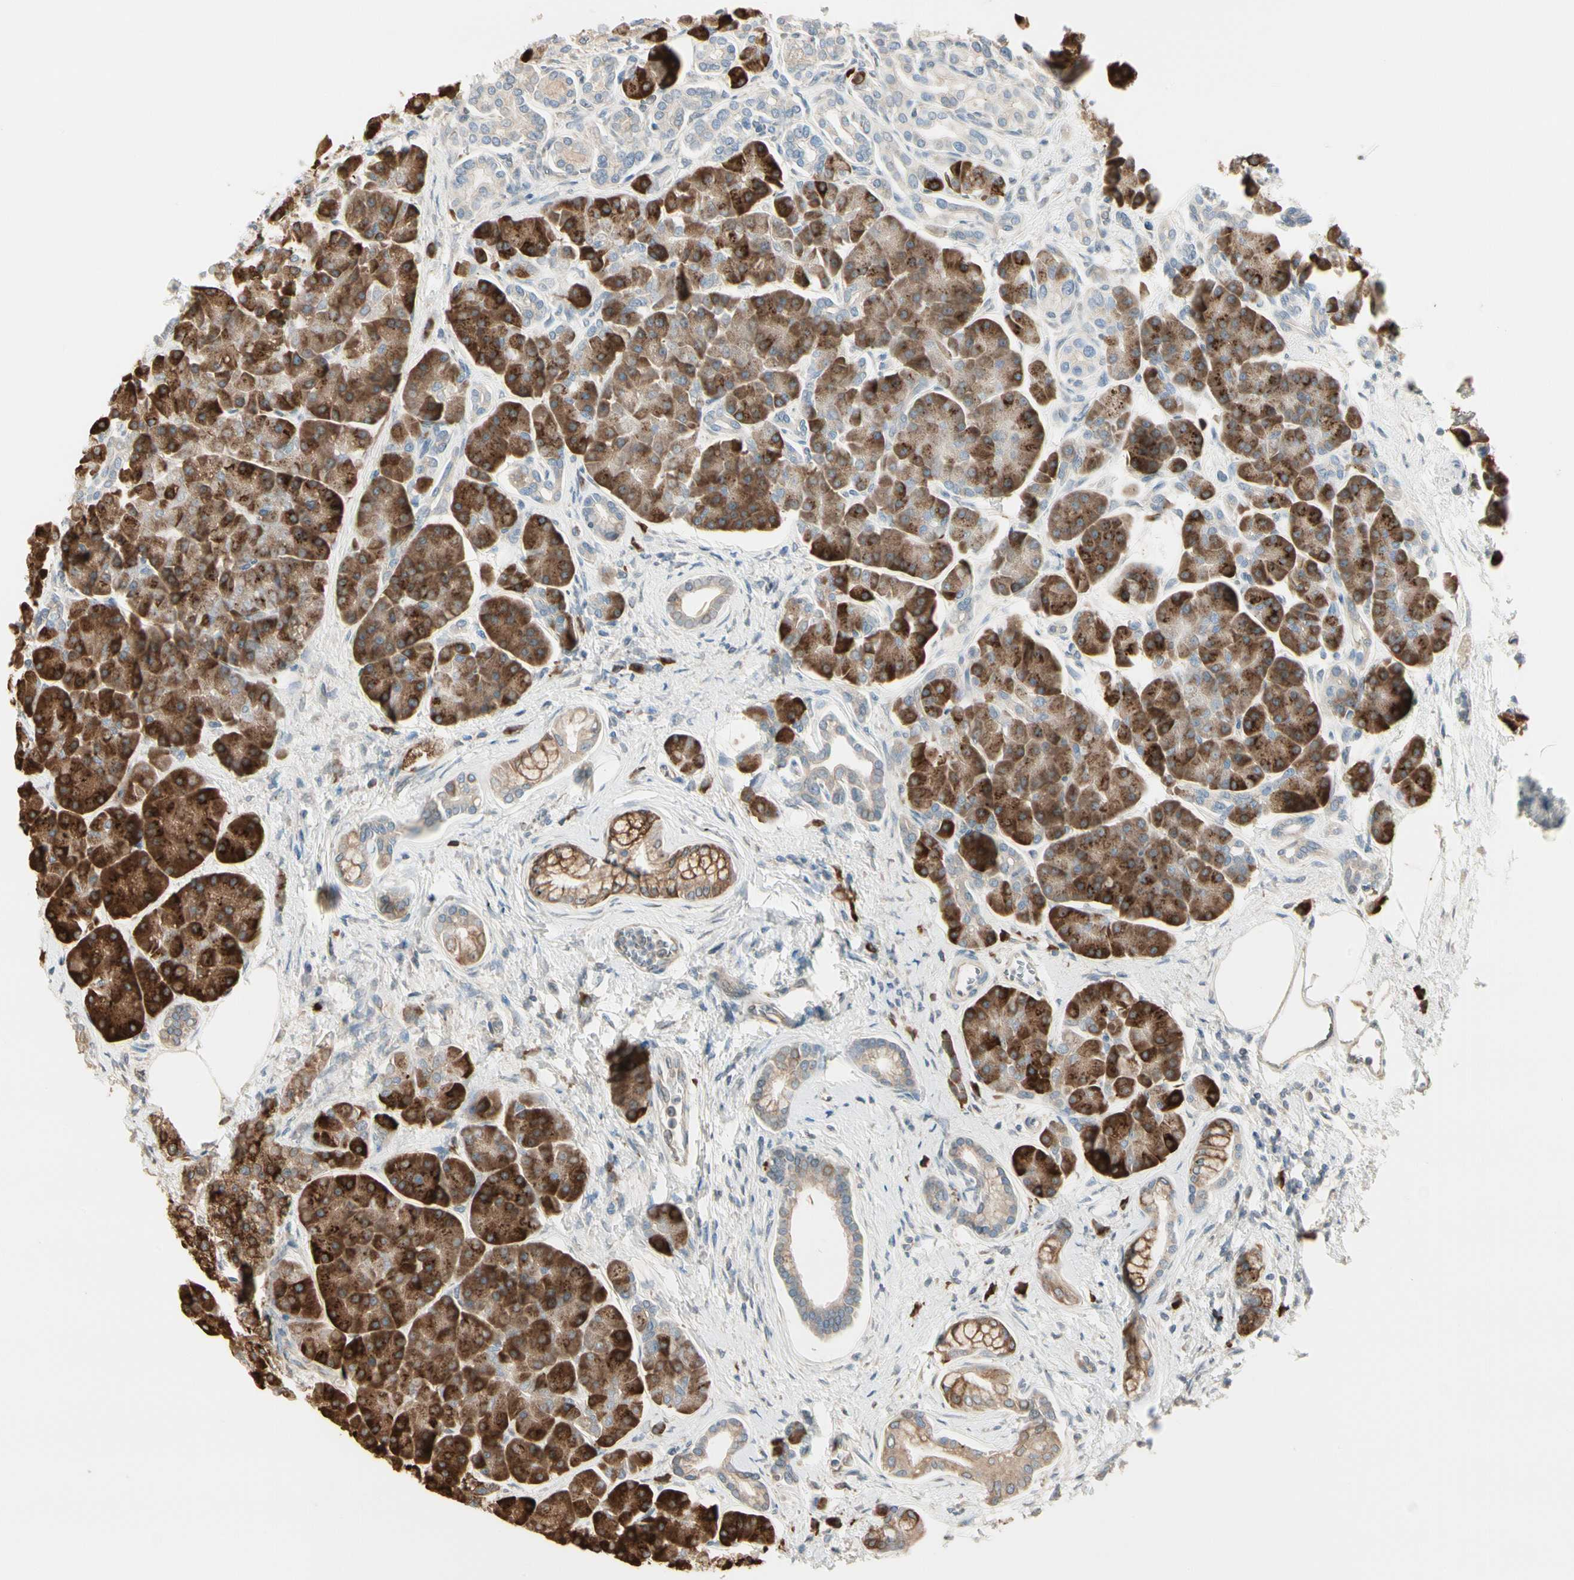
{"staining": {"intensity": "strong", "quantity": ">75%", "location": "cytoplasmic/membranous"}, "tissue": "pancreas", "cell_type": "Exocrine glandular cells", "image_type": "normal", "snomed": [{"axis": "morphology", "description": "Normal tissue, NOS"}, {"axis": "topography", "description": "Pancreas"}], "caption": "Unremarkable pancreas displays strong cytoplasmic/membranous expression in about >75% of exocrine glandular cells.", "gene": "NUCB2", "patient": {"sex": "female", "age": 70}}